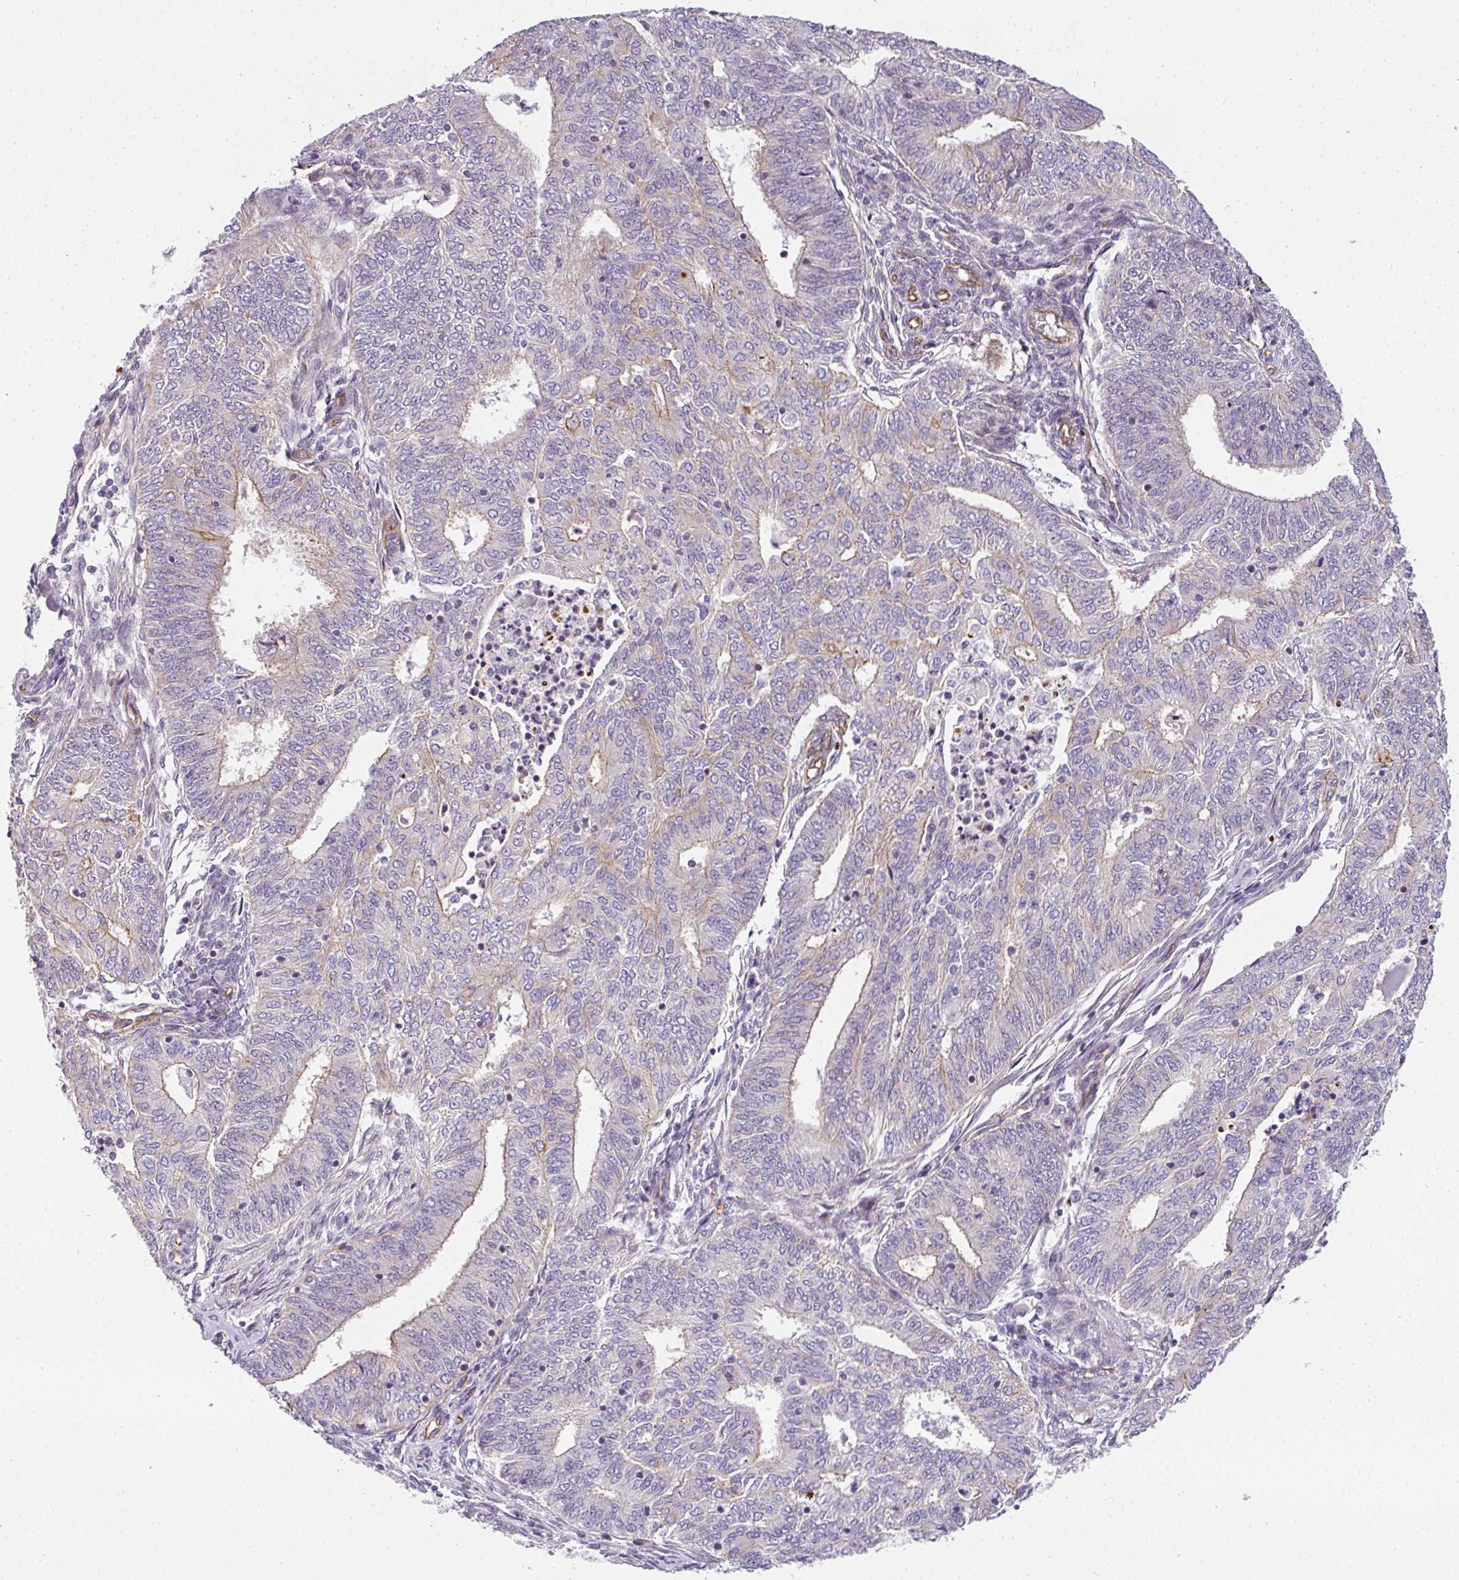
{"staining": {"intensity": "negative", "quantity": "none", "location": "none"}, "tissue": "endometrial cancer", "cell_type": "Tumor cells", "image_type": "cancer", "snomed": [{"axis": "morphology", "description": "Adenocarcinoma, NOS"}, {"axis": "topography", "description": "Endometrium"}], "caption": "Tumor cells show no significant positivity in endometrial adenocarcinoma.", "gene": "OR11H4", "patient": {"sex": "female", "age": 62}}